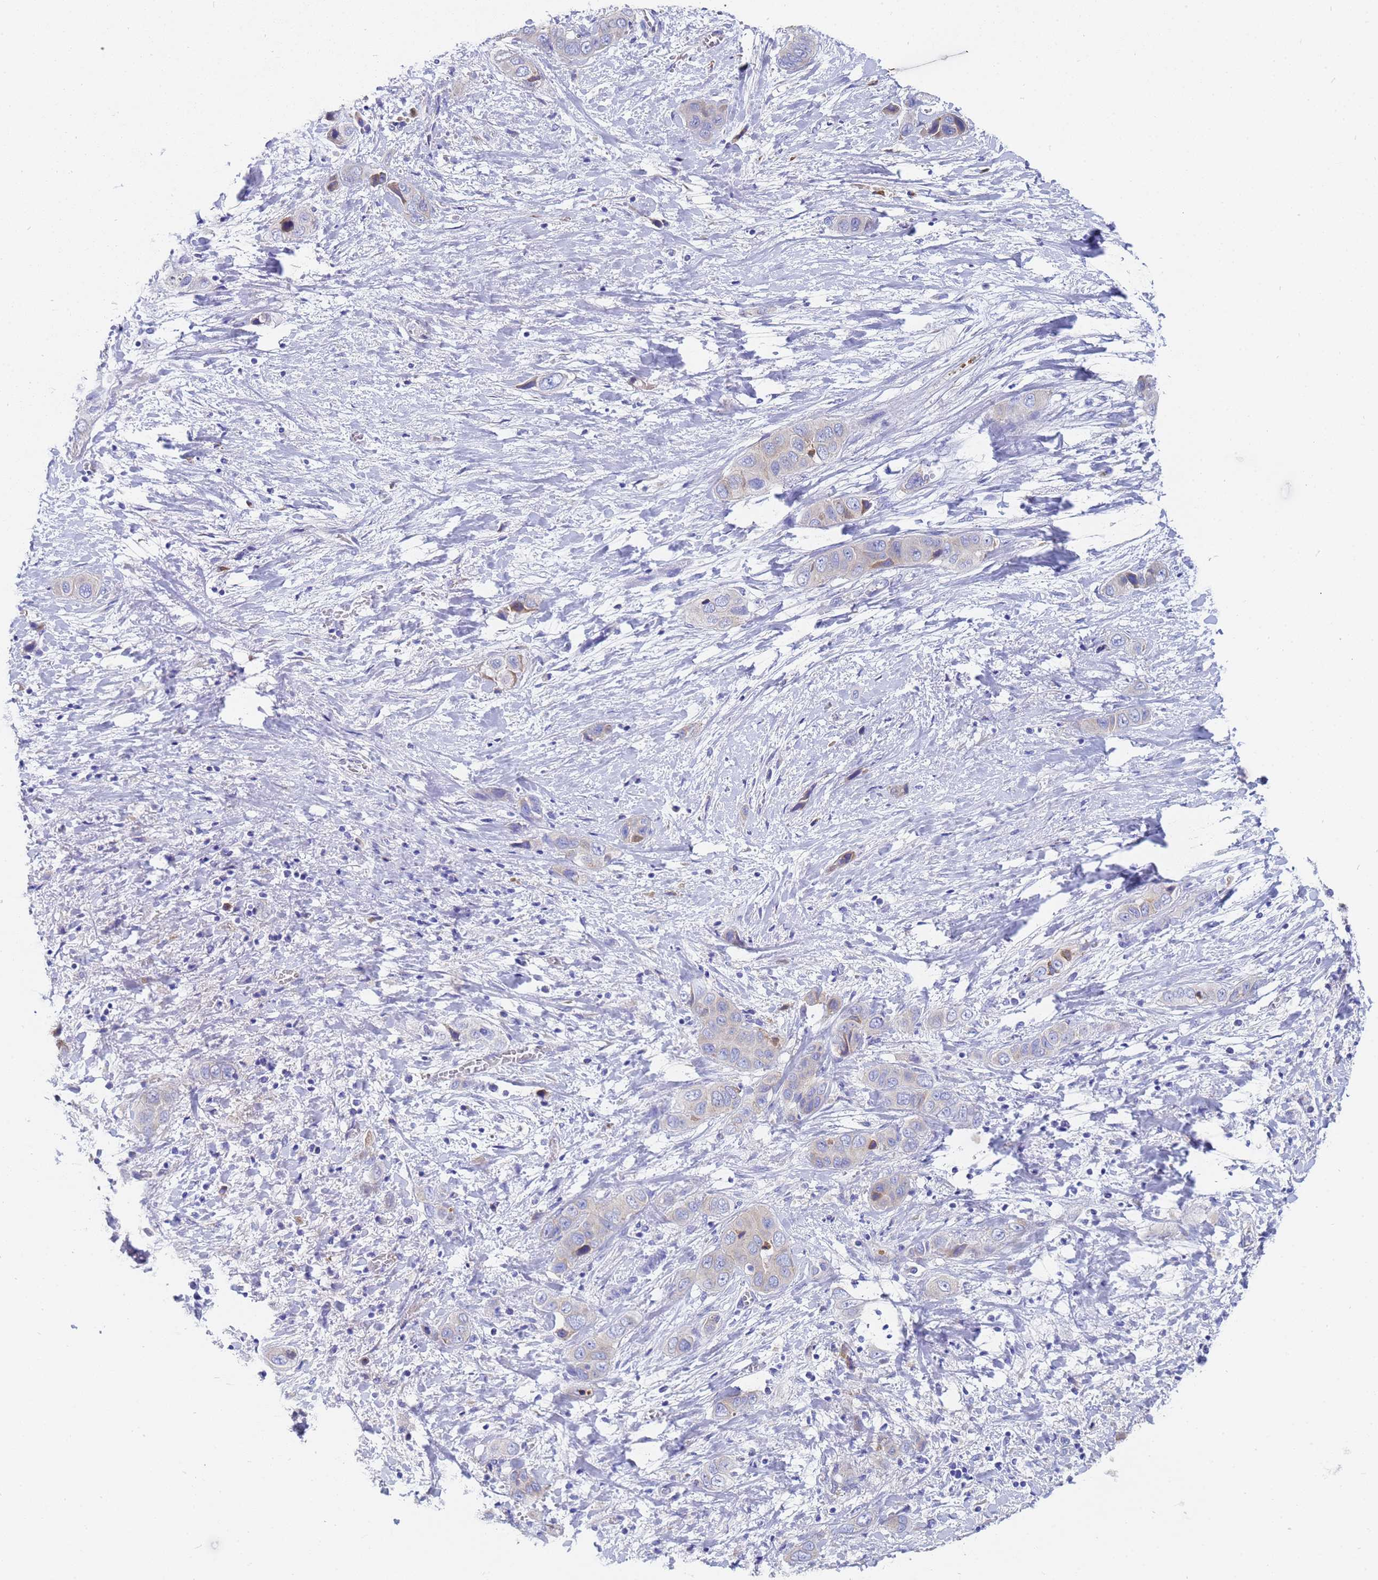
{"staining": {"intensity": "negative", "quantity": "none", "location": "none"}, "tissue": "liver cancer", "cell_type": "Tumor cells", "image_type": "cancer", "snomed": [{"axis": "morphology", "description": "Cholangiocarcinoma"}, {"axis": "topography", "description": "Liver"}], "caption": "Immunohistochemistry (IHC) of liver cholangiocarcinoma exhibits no positivity in tumor cells.", "gene": "TM4SF4", "patient": {"sex": "female", "age": 52}}